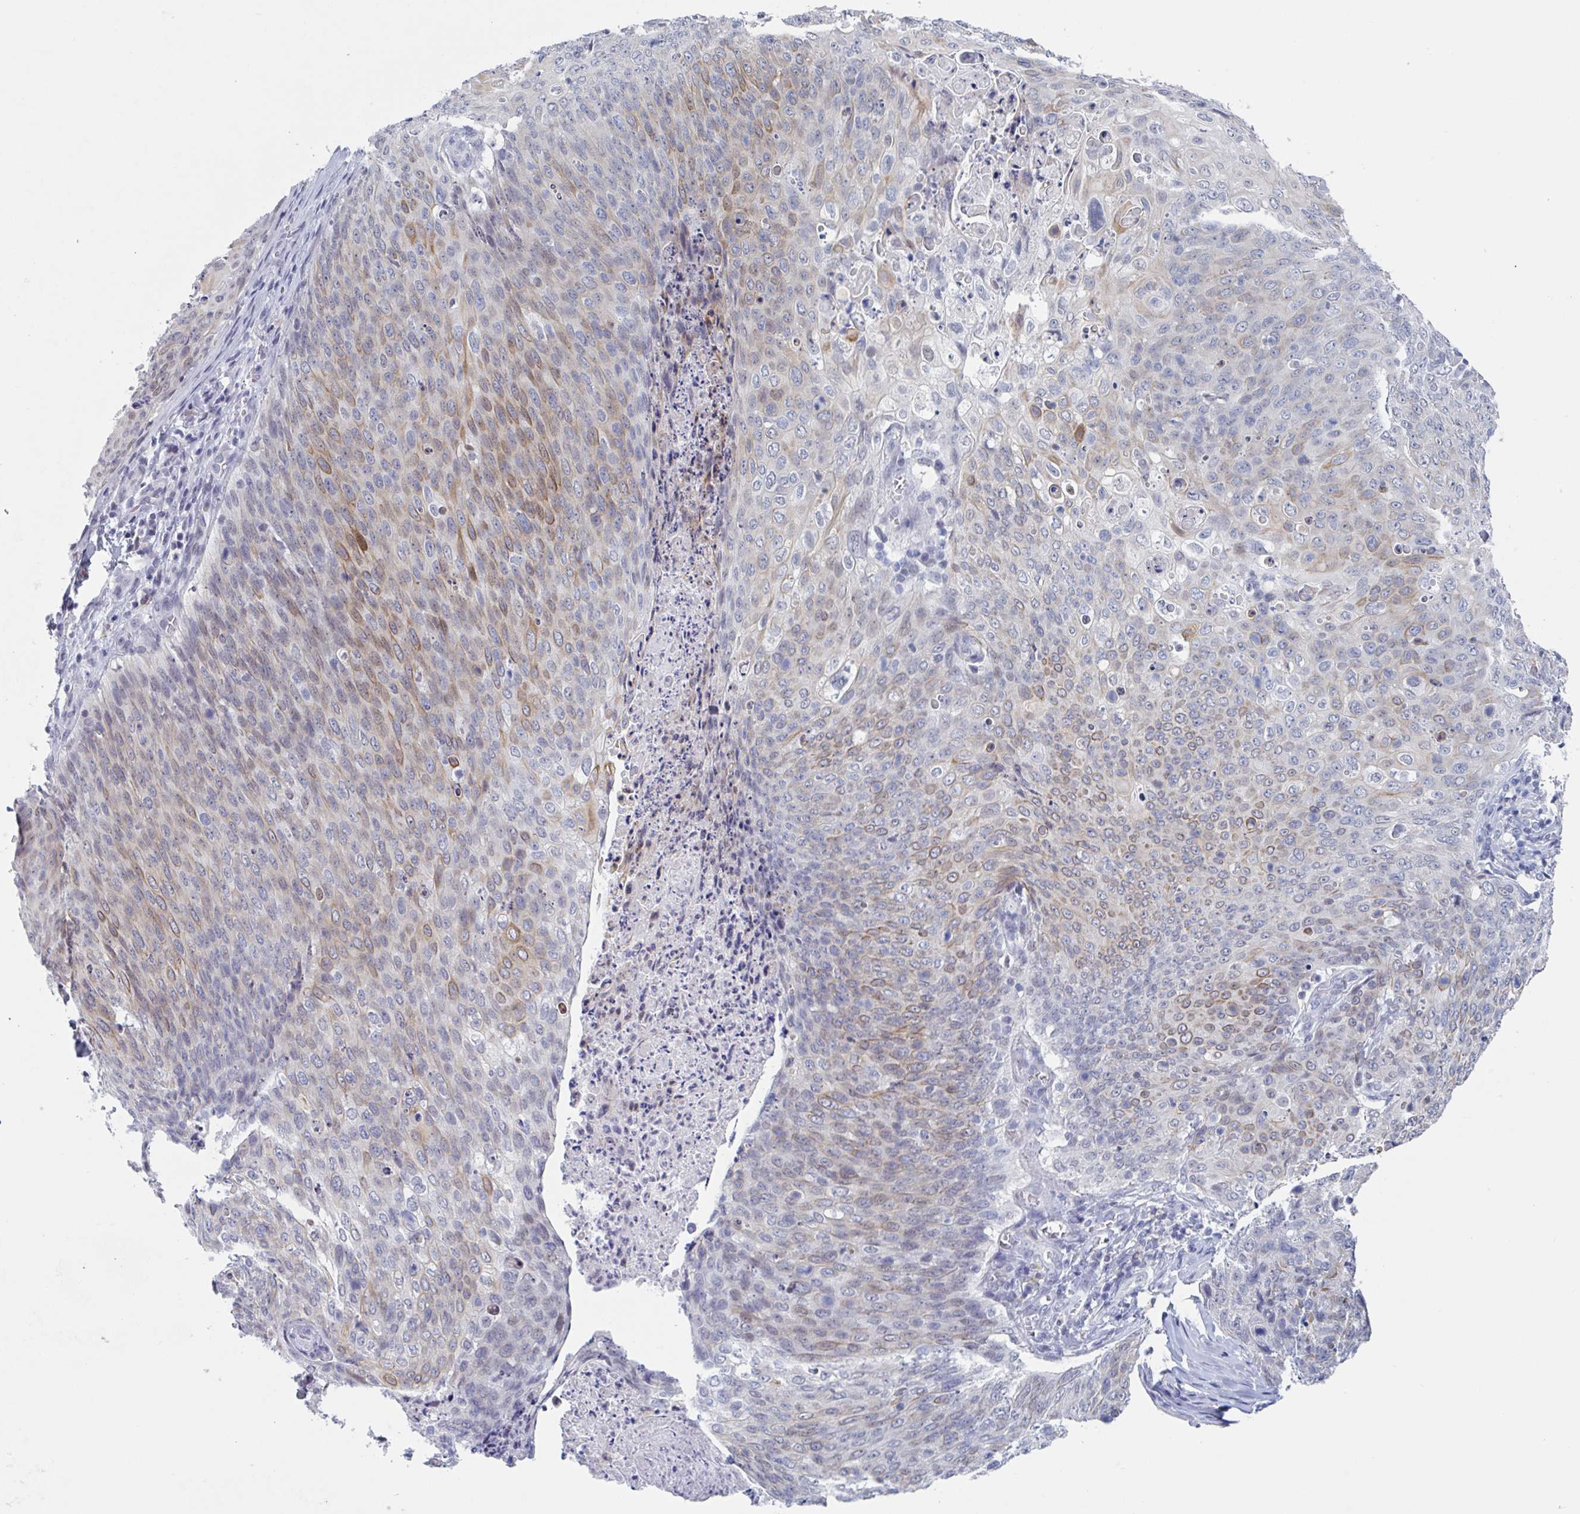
{"staining": {"intensity": "moderate", "quantity": "<25%", "location": "cytoplasmic/membranous"}, "tissue": "skin cancer", "cell_type": "Tumor cells", "image_type": "cancer", "snomed": [{"axis": "morphology", "description": "Squamous cell carcinoma, NOS"}, {"axis": "topography", "description": "Skin"}, {"axis": "topography", "description": "Vulva"}], "caption": "Skin cancer (squamous cell carcinoma) stained with DAB (3,3'-diaminobenzidine) immunohistochemistry (IHC) reveals low levels of moderate cytoplasmic/membranous positivity in approximately <25% of tumor cells.", "gene": "KDM4D", "patient": {"sex": "female", "age": 85}}